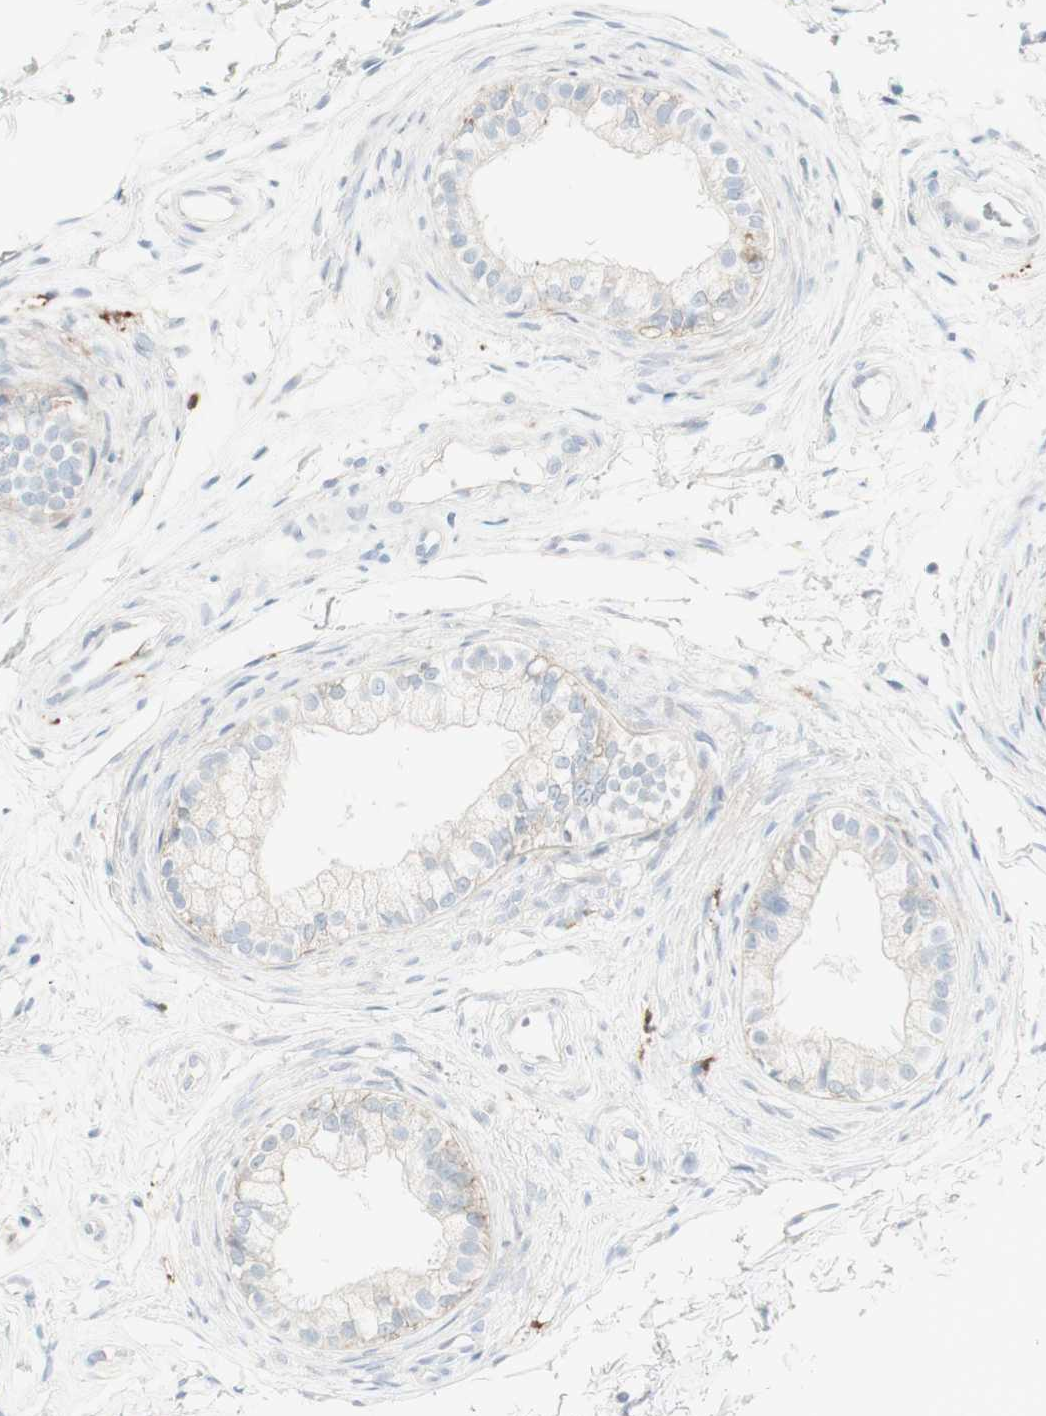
{"staining": {"intensity": "negative", "quantity": "none", "location": "none"}, "tissue": "epididymis", "cell_type": "Glandular cells", "image_type": "normal", "snomed": [{"axis": "morphology", "description": "Normal tissue, NOS"}, {"axis": "topography", "description": "Epididymis"}], "caption": "DAB (3,3'-diaminobenzidine) immunohistochemical staining of normal epididymis displays no significant staining in glandular cells. (DAB immunohistochemistry with hematoxylin counter stain).", "gene": "MDK", "patient": {"sex": "male", "age": 56}}